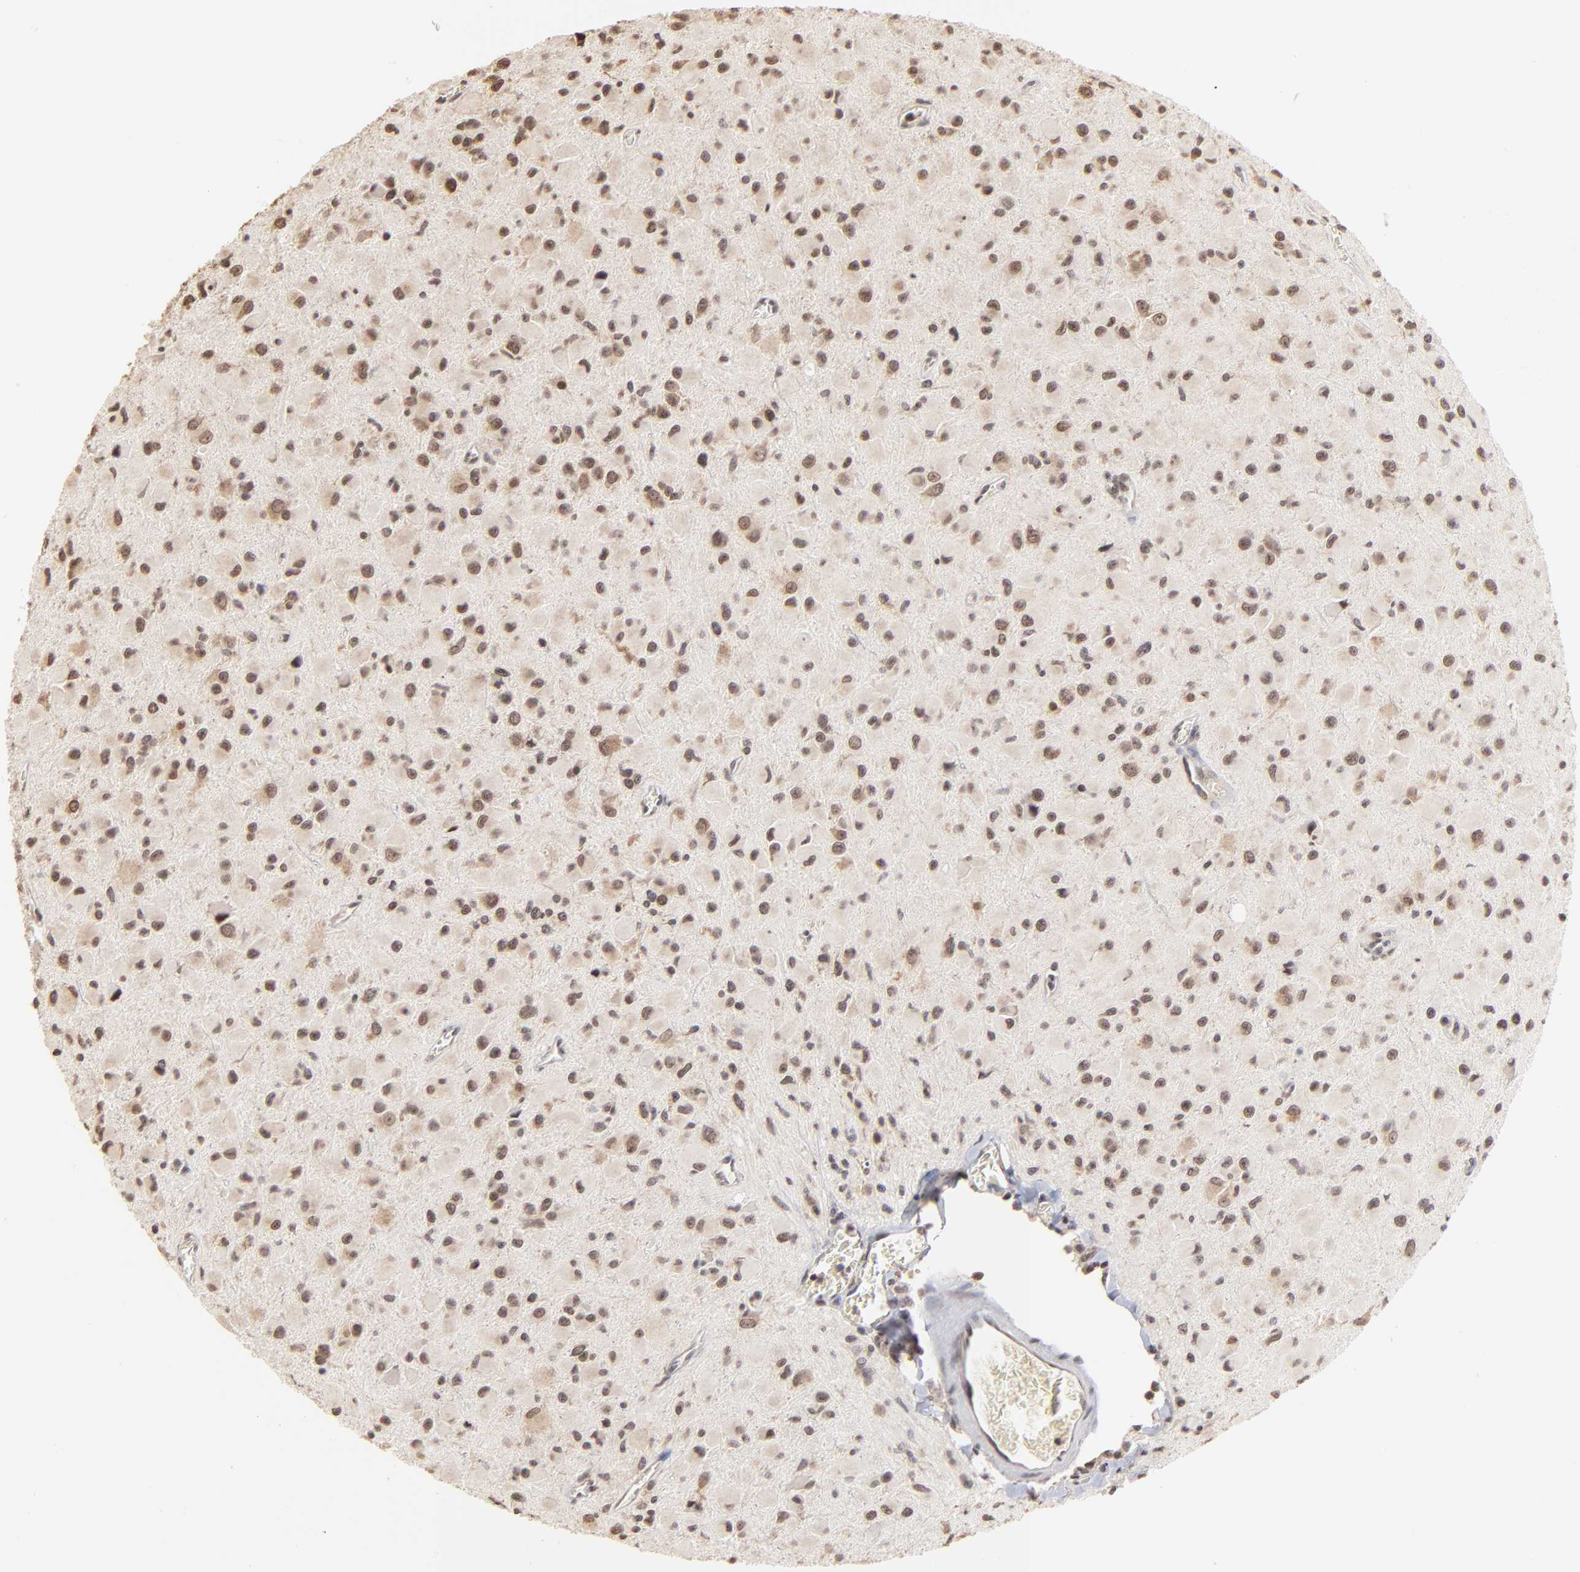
{"staining": {"intensity": "moderate", "quantity": ">75%", "location": "nuclear"}, "tissue": "glioma", "cell_type": "Tumor cells", "image_type": "cancer", "snomed": [{"axis": "morphology", "description": "Glioma, malignant, Low grade"}, {"axis": "topography", "description": "Brain"}], "caption": "DAB immunohistochemical staining of malignant low-grade glioma exhibits moderate nuclear protein expression in approximately >75% of tumor cells.", "gene": "BRPF1", "patient": {"sex": "male", "age": 42}}